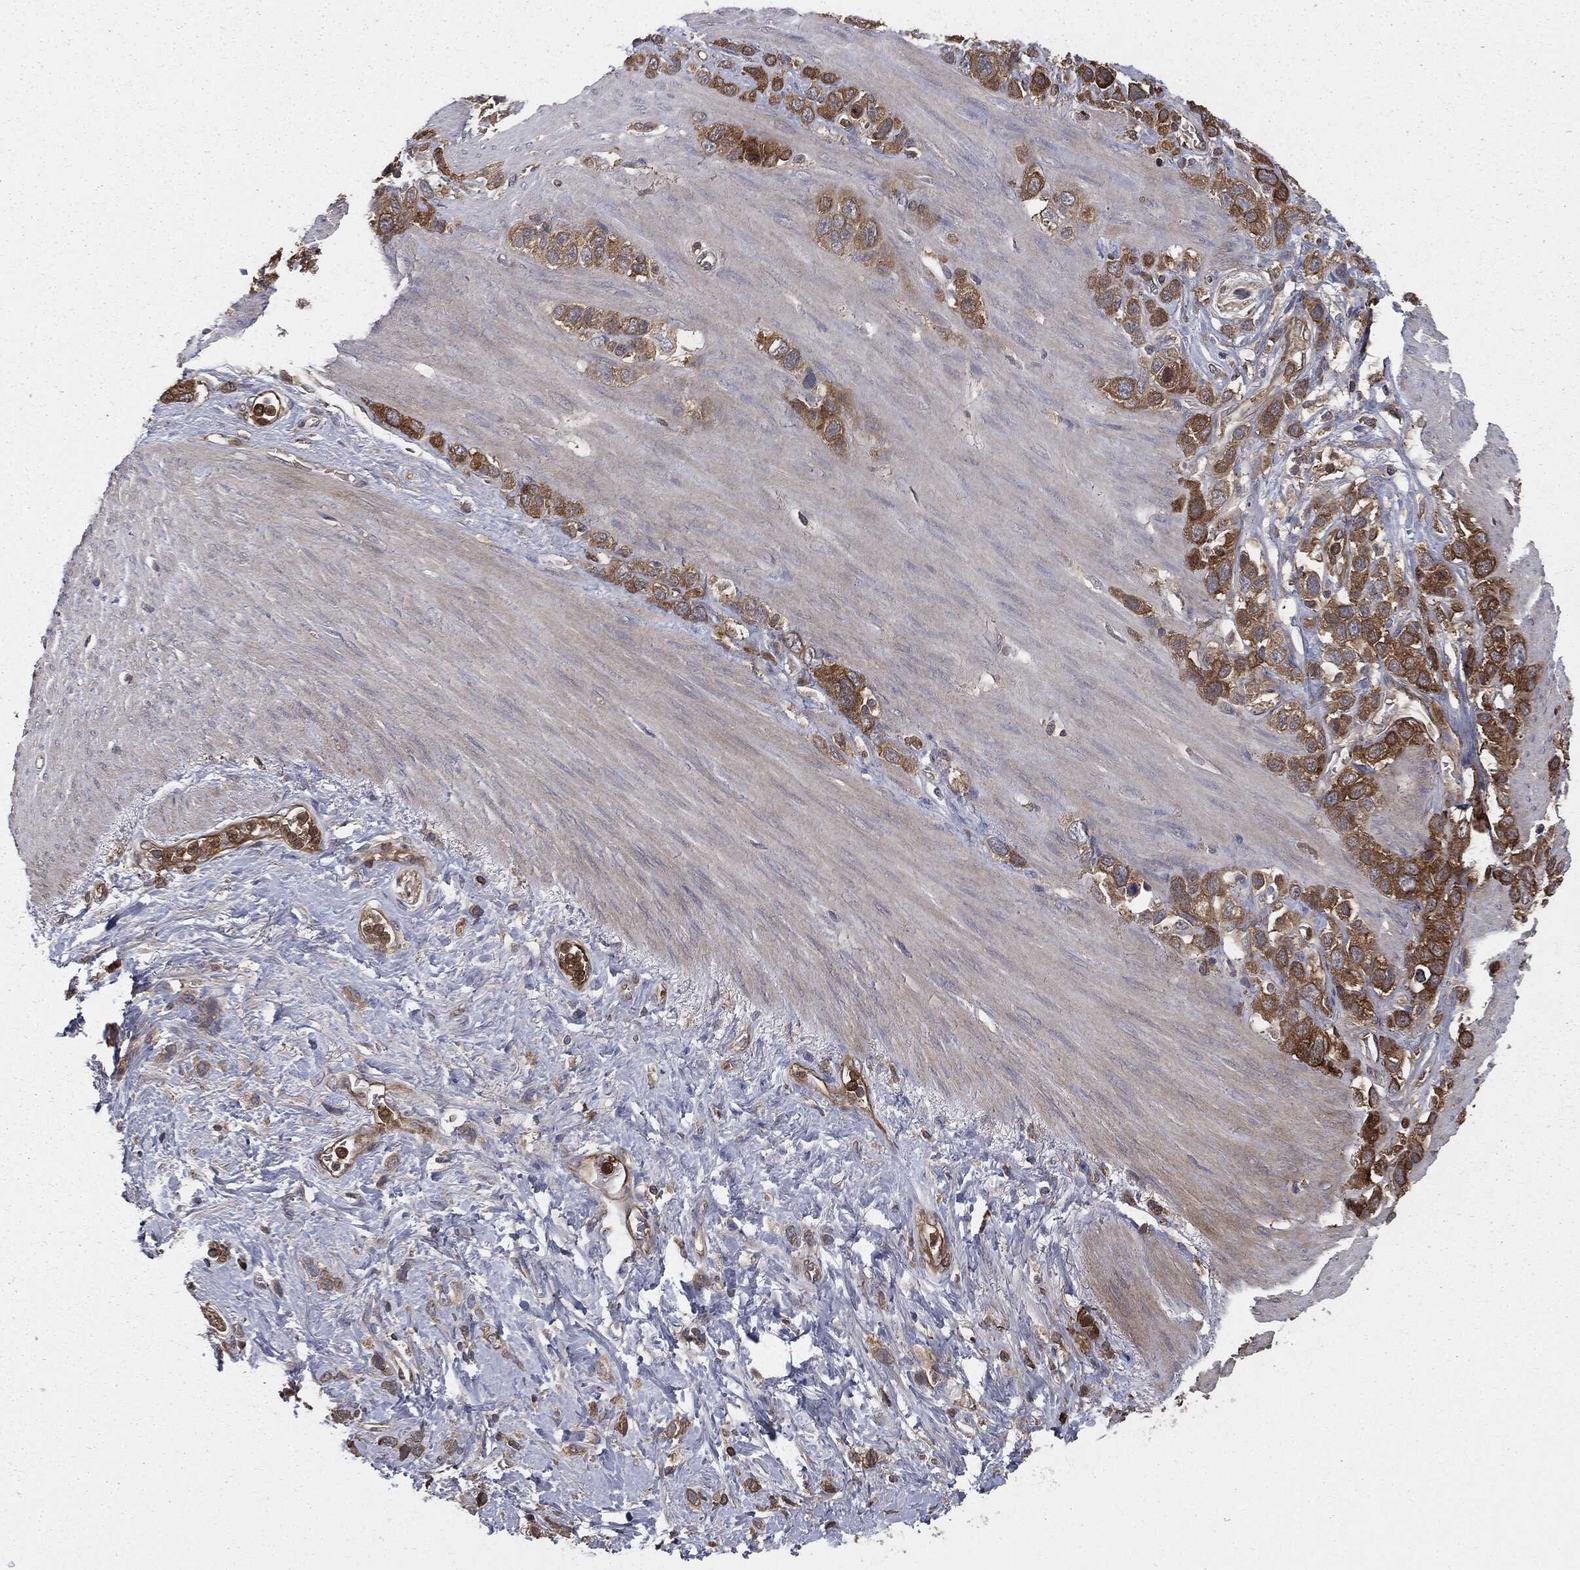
{"staining": {"intensity": "moderate", "quantity": ">75%", "location": "cytoplasmic/membranous"}, "tissue": "stomach cancer", "cell_type": "Tumor cells", "image_type": "cancer", "snomed": [{"axis": "morphology", "description": "Adenocarcinoma, NOS"}, {"axis": "topography", "description": "Stomach"}], "caption": "Human adenocarcinoma (stomach) stained for a protein (brown) exhibits moderate cytoplasmic/membranous positive positivity in about >75% of tumor cells.", "gene": "GNB5", "patient": {"sex": "female", "age": 65}}